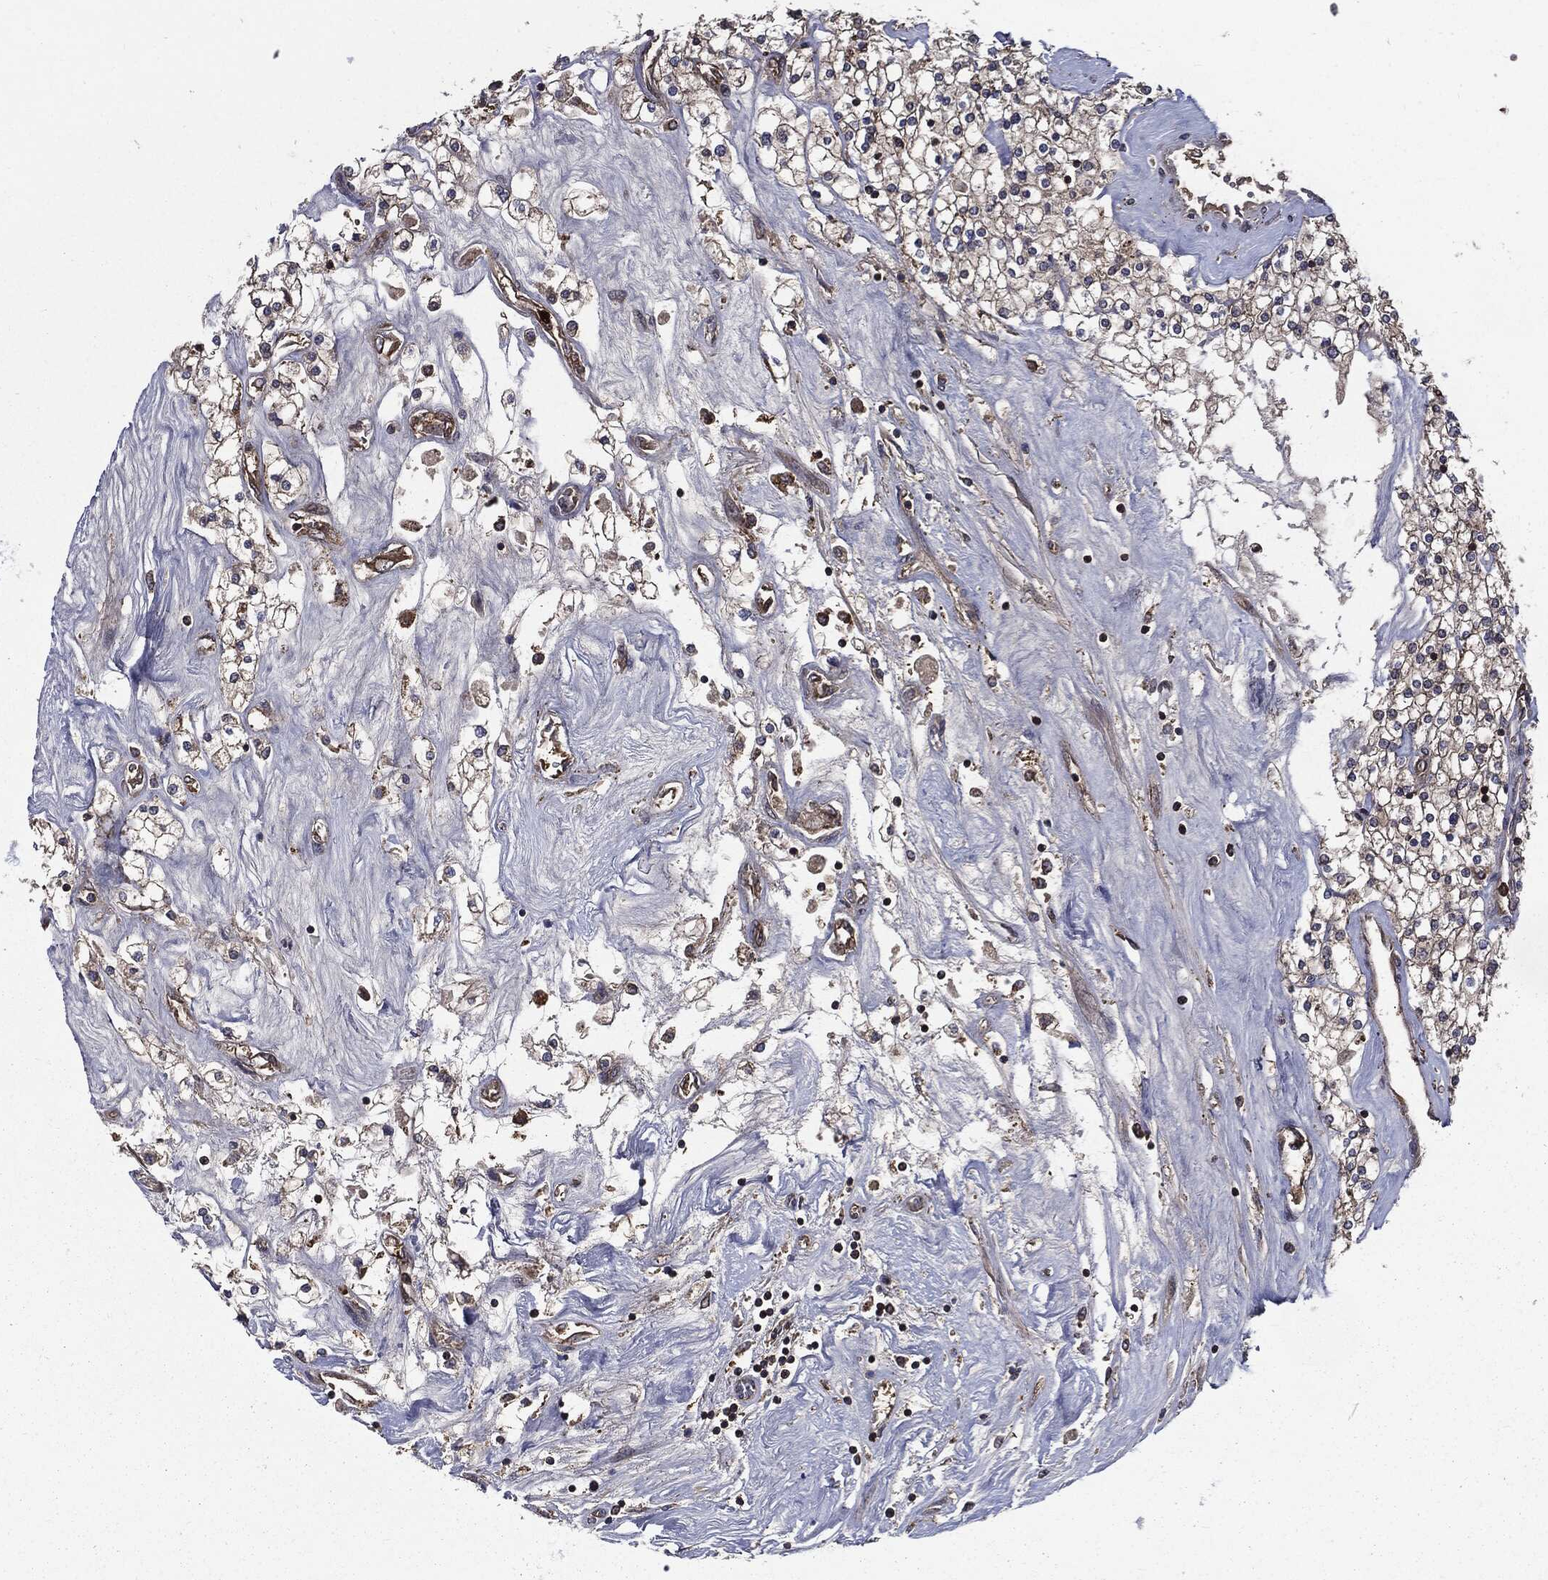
{"staining": {"intensity": "moderate", "quantity": "<25%", "location": "cytoplasmic/membranous"}, "tissue": "renal cancer", "cell_type": "Tumor cells", "image_type": "cancer", "snomed": [{"axis": "morphology", "description": "Adenocarcinoma, NOS"}, {"axis": "topography", "description": "Kidney"}], "caption": "Renal cancer (adenocarcinoma) tissue displays moderate cytoplasmic/membranous positivity in approximately <25% of tumor cells (DAB (3,3'-diaminobenzidine) = brown stain, brightfield microscopy at high magnification).", "gene": "PDCD6IP", "patient": {"sex": "male", "age": 80}}